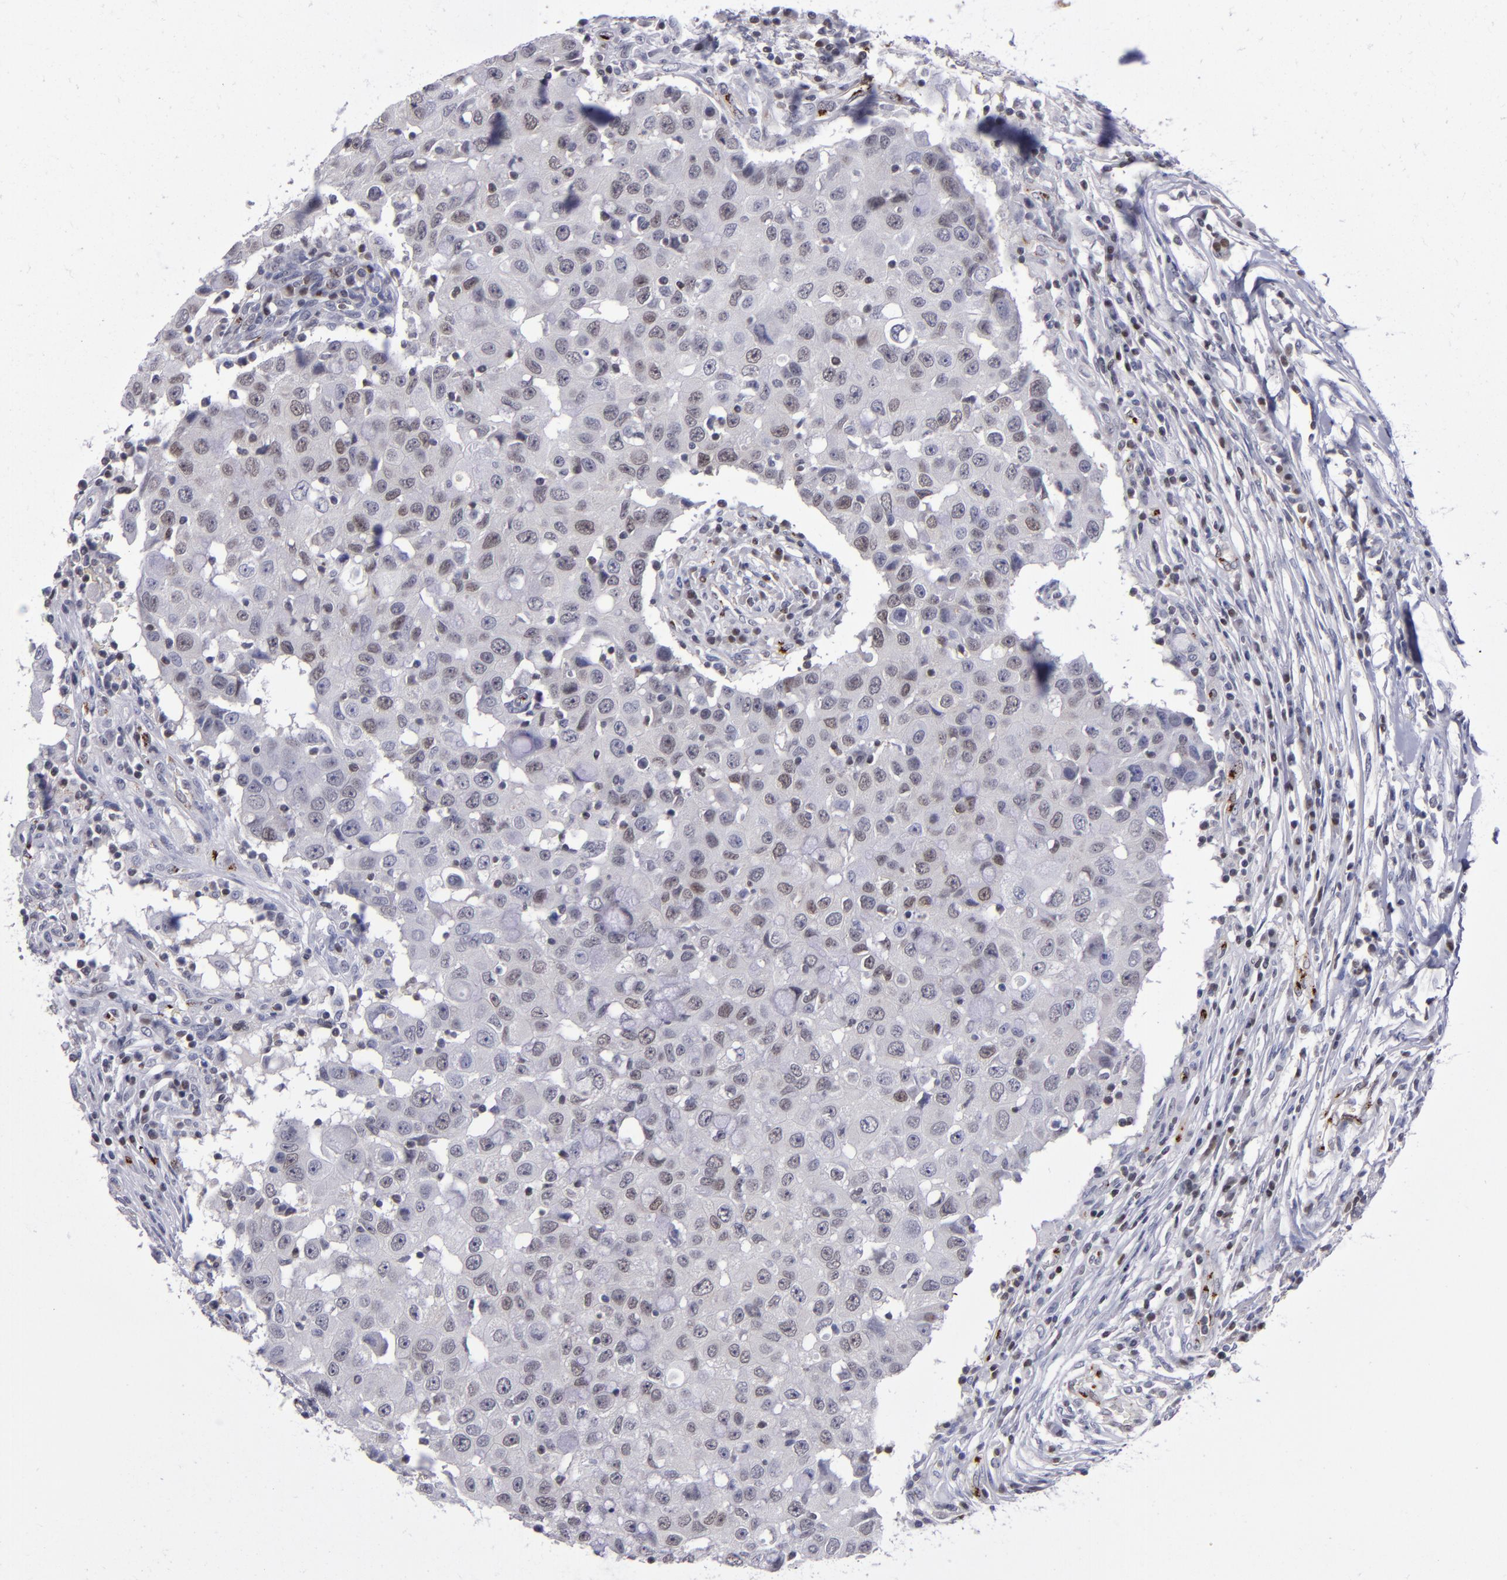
{"staining": {"intensity": "weak", "quantity": ">75%", "location": "nuclear"}, "tissue": "breast cancer", "cell_type": "Tumor cells", "image_type": "cancer", "snomed": [{"axis": "morphology", "description": "Duct carcinoma"}, {"axis": "topography", "description": "Breast"}], "caption": "This is an image of immunohistochemistry staining of breast cancer (intraductal carcinoma), which shows weak positivity in the nuclear of tumor cells.", "gene": "MGMT", "patient": {"sex": "female", "age": 27}}